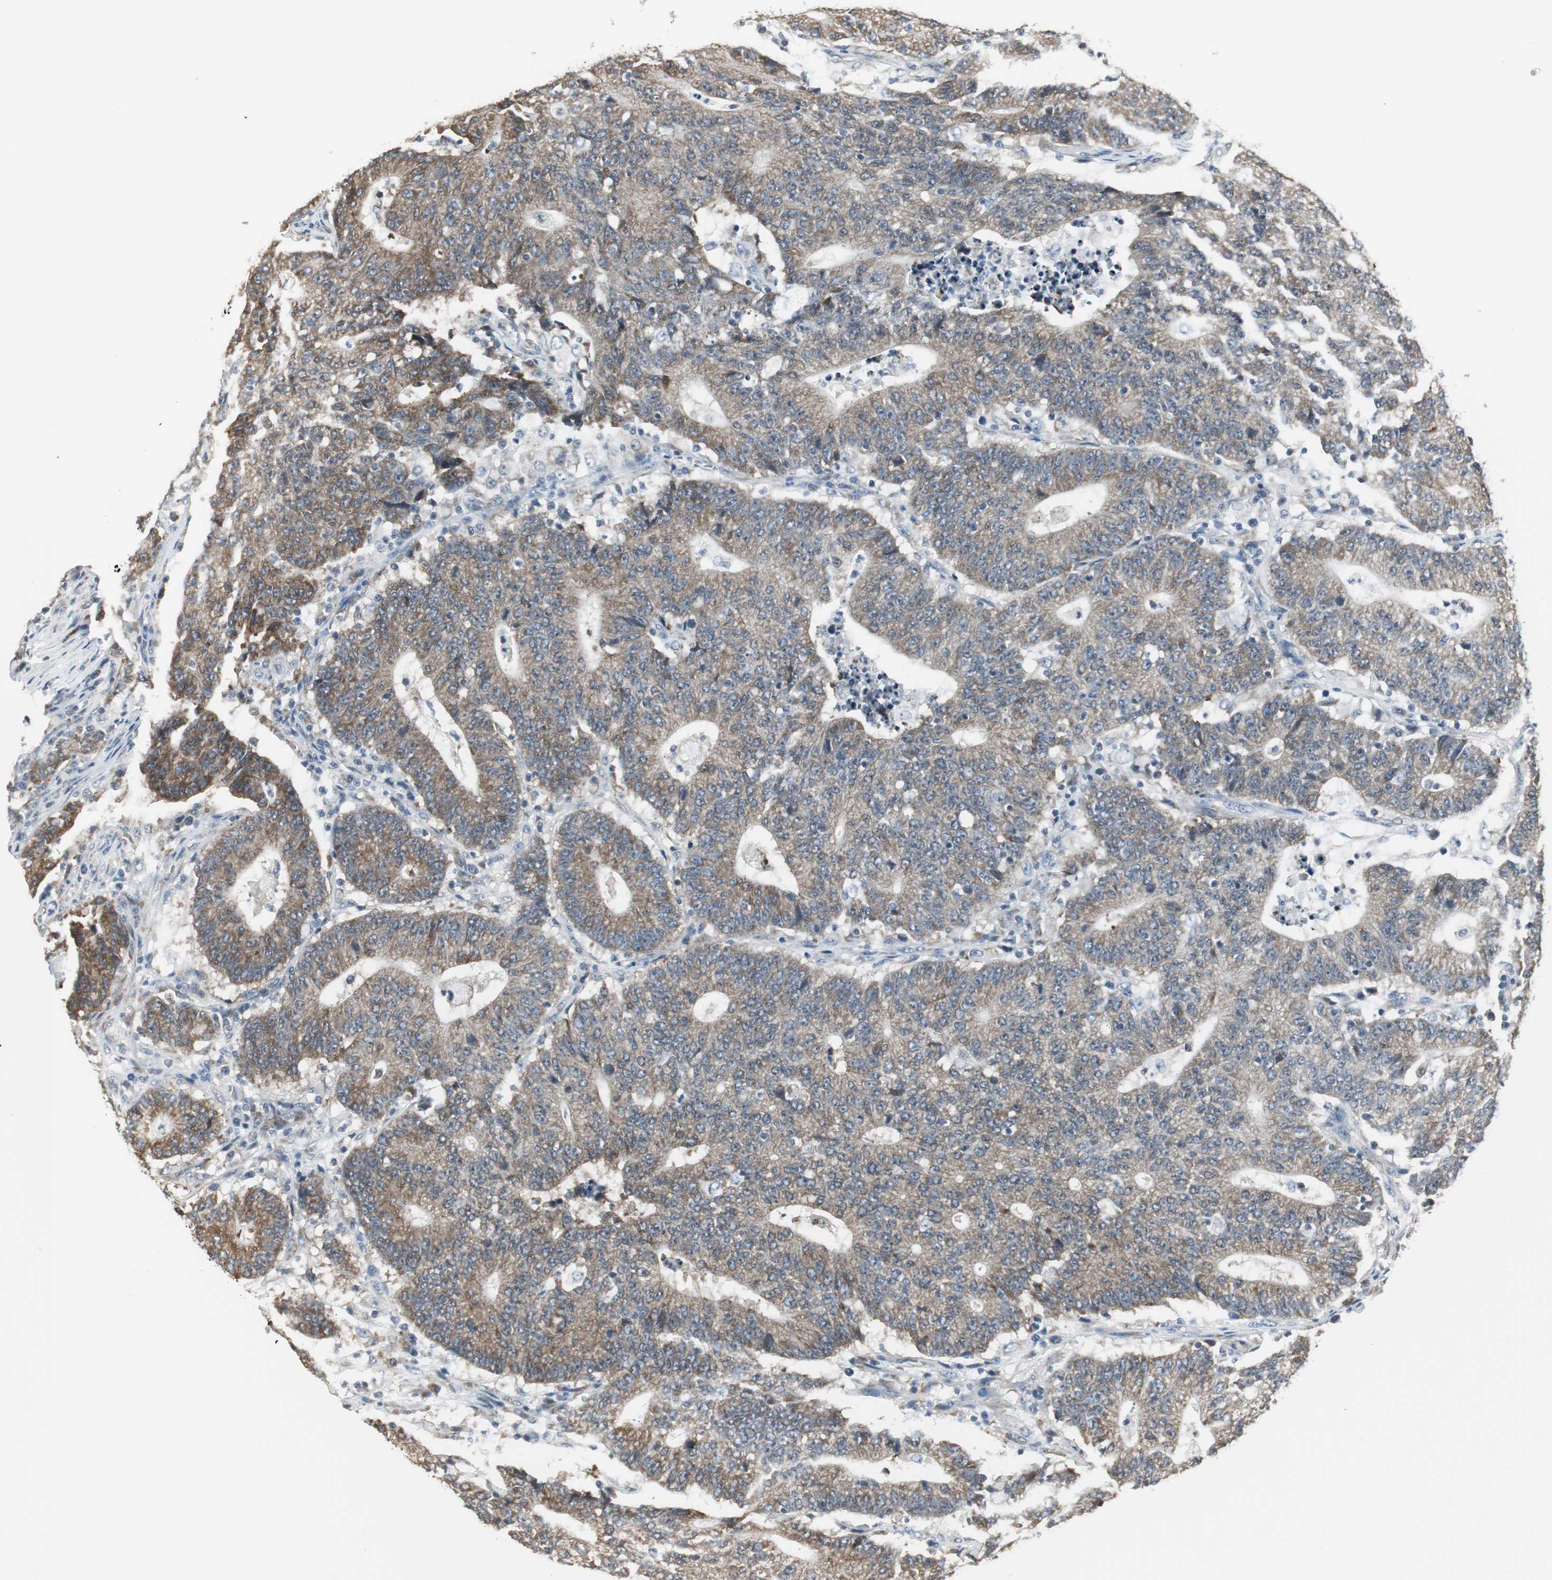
{"staining": {"intensity": "moderate", "quantity": ">75%", "location": "cytoplasmic/membranous"}, "tissue": "colorectal cancer", "cell_type": "Tumor cells", "image_type": "cancer", "snomed": [{"axis": "morphology", "description": "Normal tissue, NOS"}, {"axis": "morphology", "description": "Adenocarcinoma, NOS"}, {"axis": "topography", "description": "Colon"}], "caption": "Moderate cytoplasmic/membranous protein expression is identified in approximately >75% of tumor cells in colorectal cancer (adenocarcinoma).", "gene": "CCT5", "patient": {"sex": "female", "age": 75}}